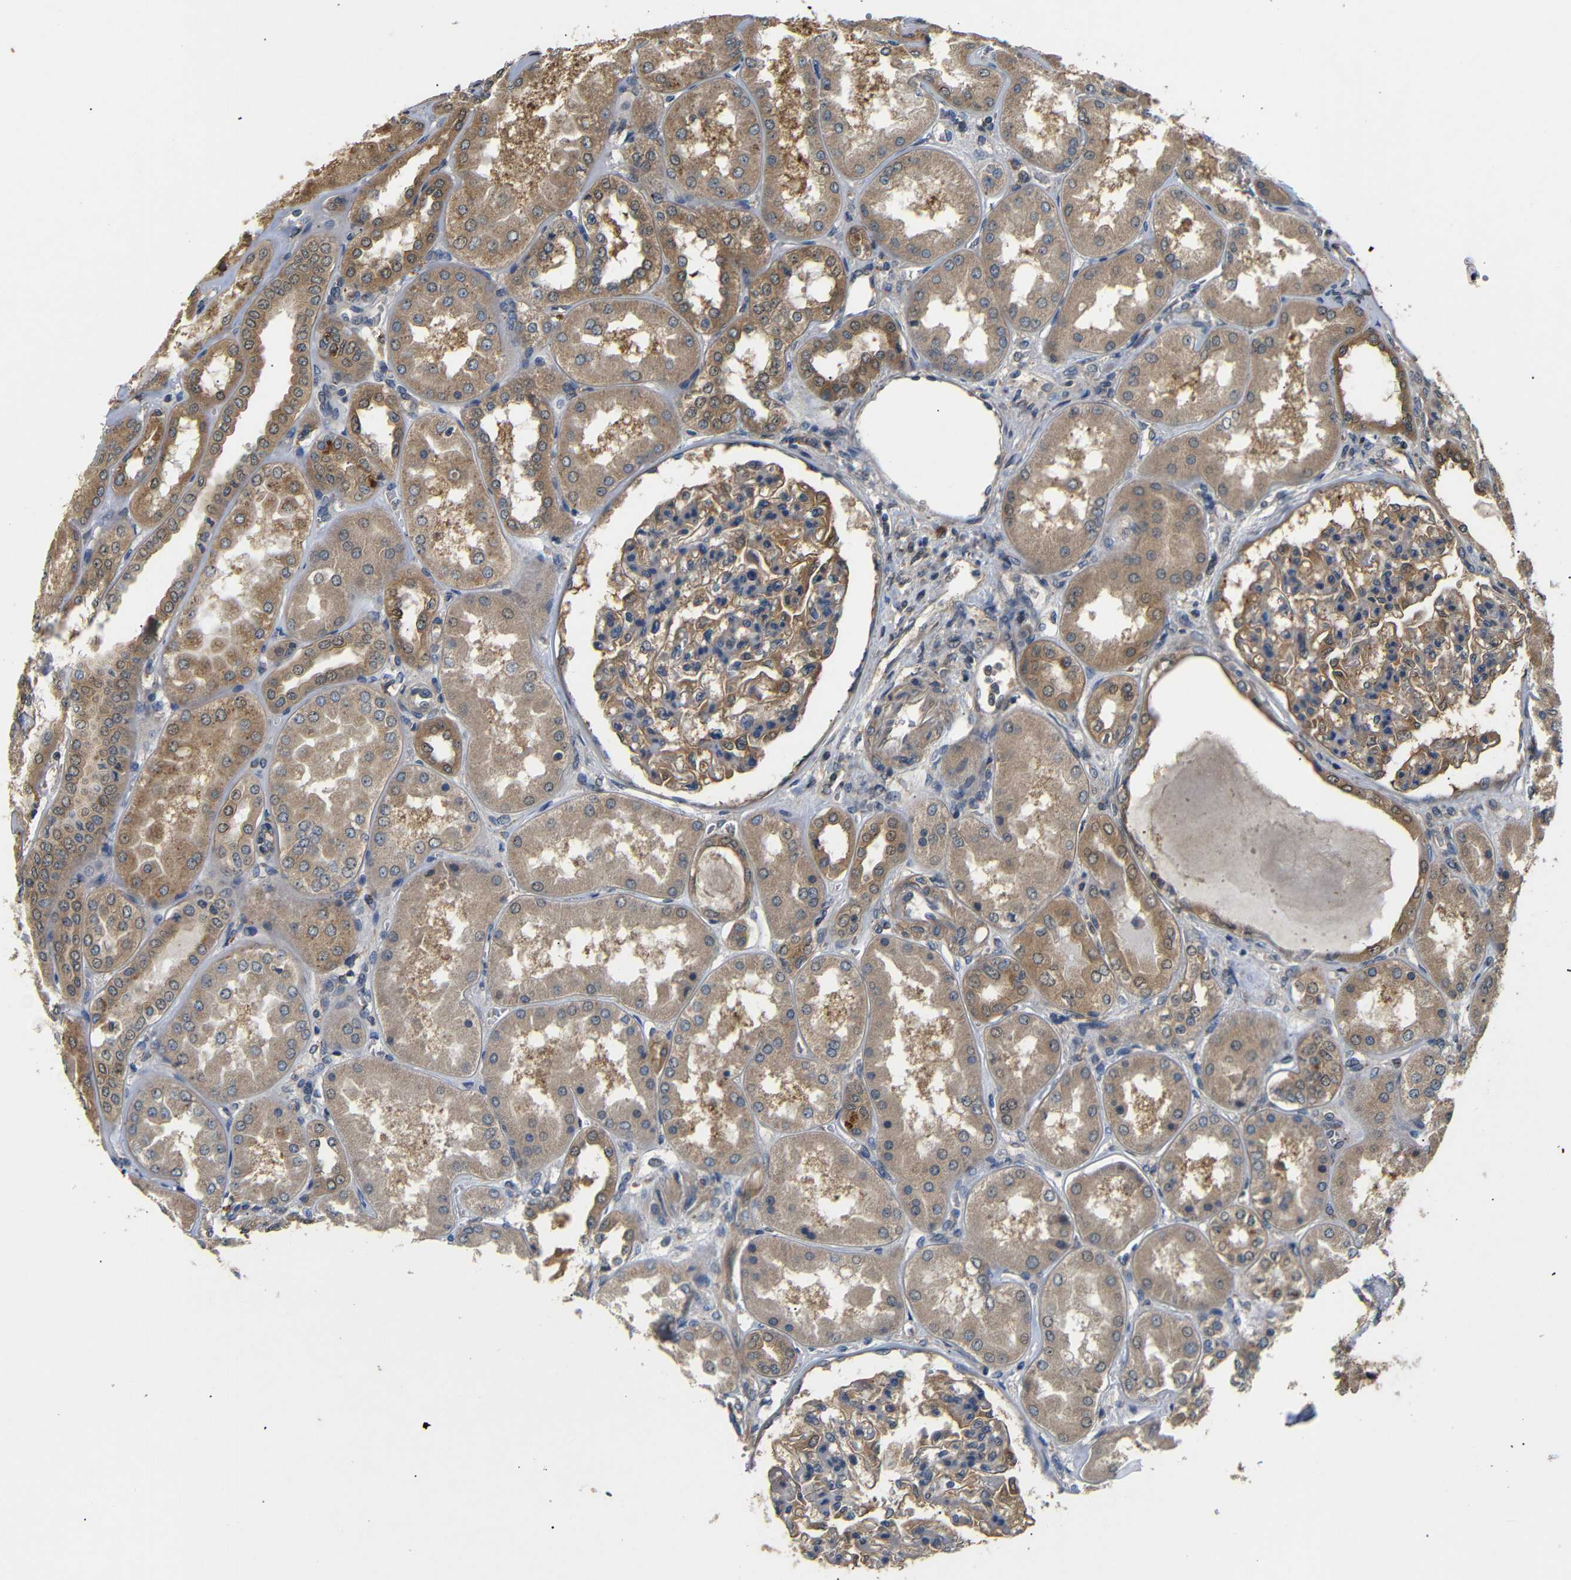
{"staining": {"intensity": "moderate", "quantity": "25%-75%", "location": "cytoplasmic/membranous"}, "tissue": "kidney", "cell_type": "Cells in glomeruli", "image_type": "normal", "snomed": [{"axis": "morphology", "description": "Normal tissue, NOS"}, {"axis": "topography", "description": "Kidney"}], "caption": "Protein analysis of unremarkable kidney exhibits moderate cytoplasmic/membranous staining in about 25%-75% of cells in glomeruli. The staining is performed using DAB (3,3'-diaminobenzidine) brown chromogen to label protein expression. The nuclei are counter-stained blue using hematoxylin.", "gene": "DDR1", "patient": {"sex": "female", "age": 56}}